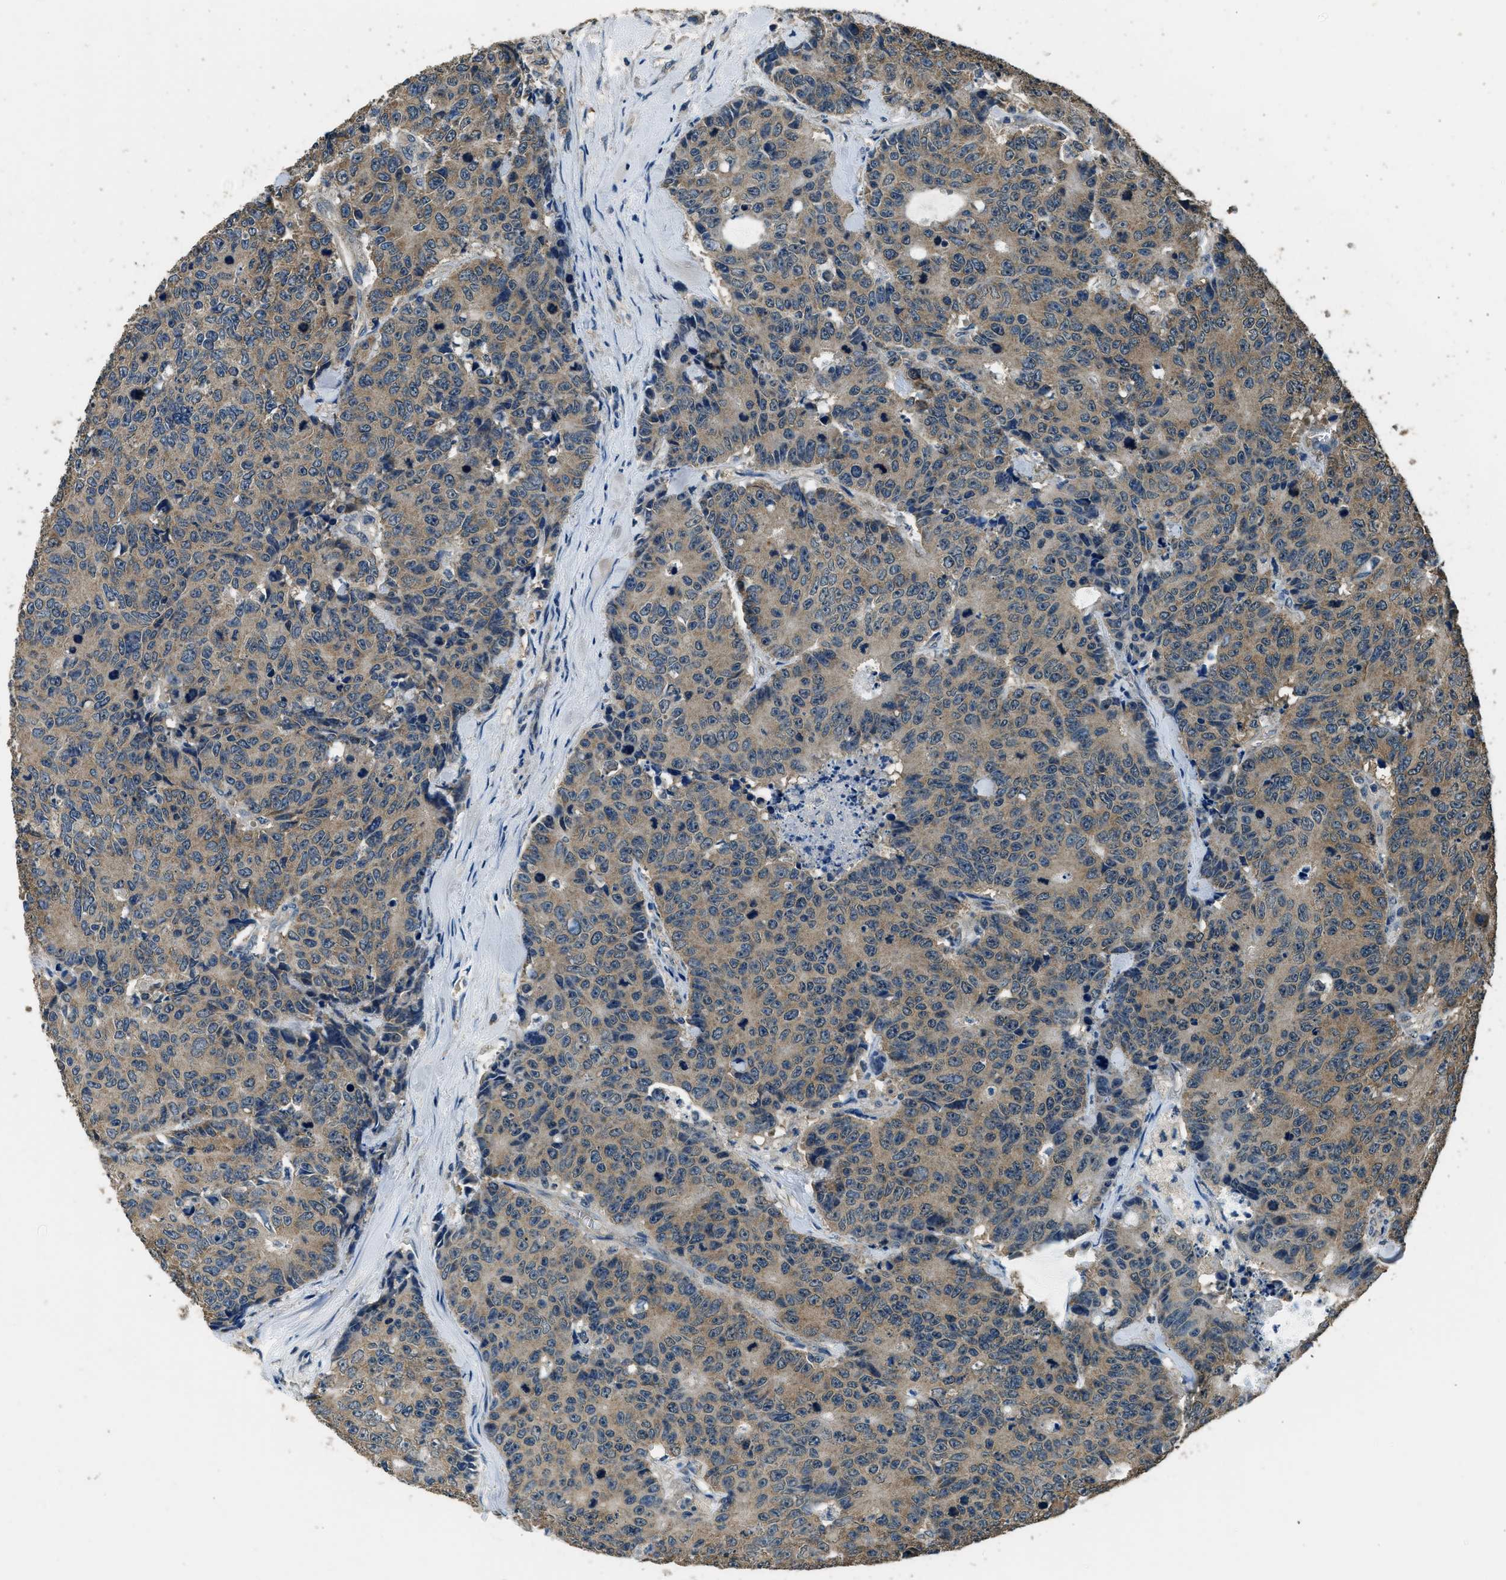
{"staining": {"intensity": "moderate", "quantity": ">75%", "location": "cytoplasmic/membranous"}, "tissue": "colorectal cancer", "cell_type": "Tumor cells", "image_type": "cancer", "snomed": [{"axis": "morphology", "description": "Adenocarcinoma, NOS"}, {"axis": "topography", "description": "Colon"}], "caption": "IHC image of neoplastic tissue: colorectal cancer stained using immunohistochemistry (IHC) exhibits medium levels of moderate protein expression localized specifically in the cytoplasmic/membranous of tumor cells, appearing as a cytoplasmic/membranous brown color.", "gene": "SALL3", "patient": {"sex": "female", "age": 86}}